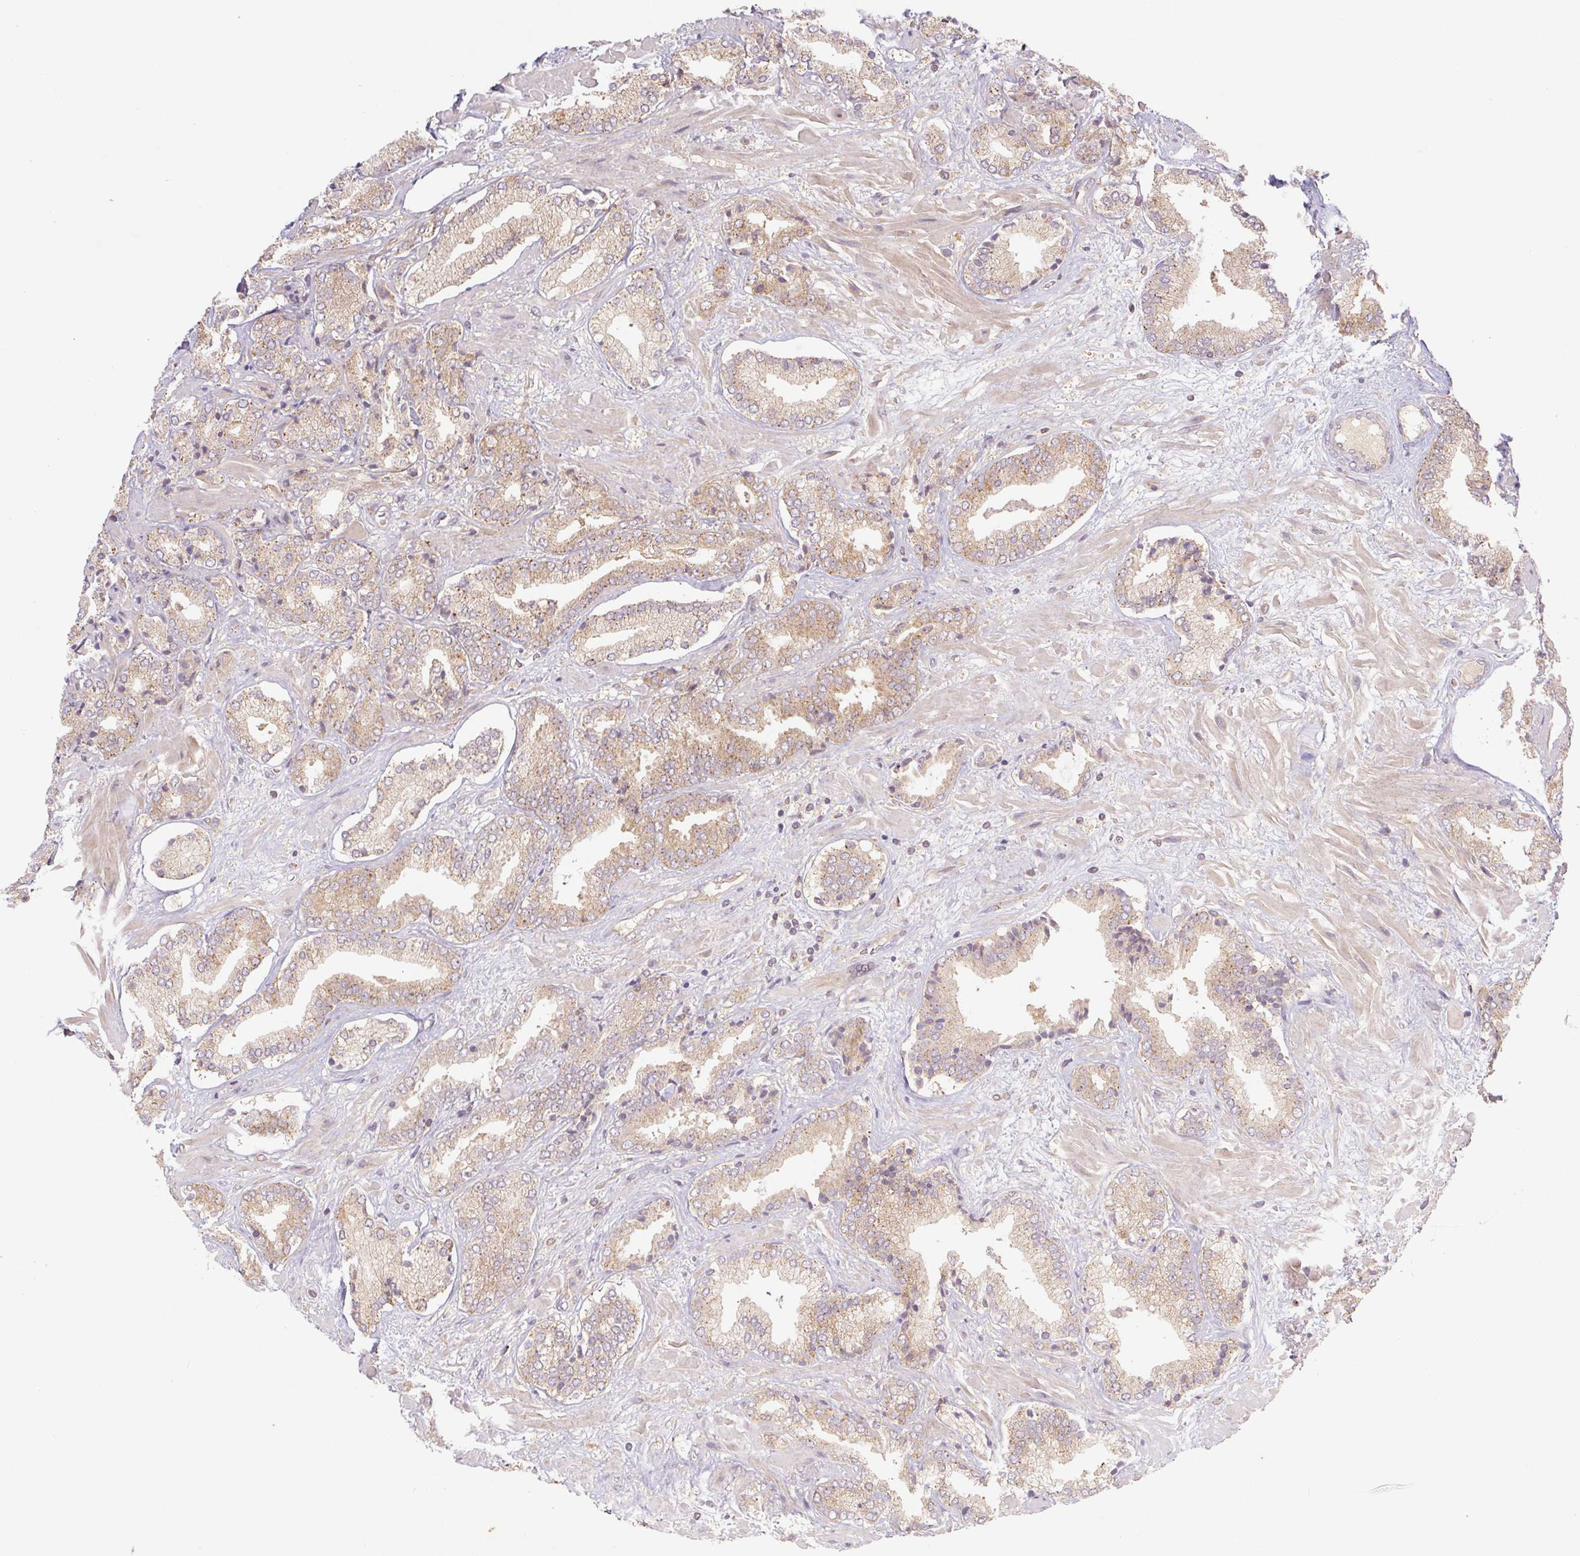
{"staining": {"intensity": "weak", "quantity": ">75%", "location": "cytoplasmic/membranous"}, "tissue": "prostate cancer", "cell_type": "Tumor cells", "image_type": "cancer", "snomed": [{"axis": "morphology", "description": "Adenocarcinoma, High grade"}, {"axis": "topography", "description": "Prostate"}], "caption": "Brown immunohistochemical staining in human prostate cancer reveals weak cytoplasmic/membranous expression in about >75% of tumor cells.", "gene": "MTHFD1", "patient": {"sex": "male", "age": 56}}